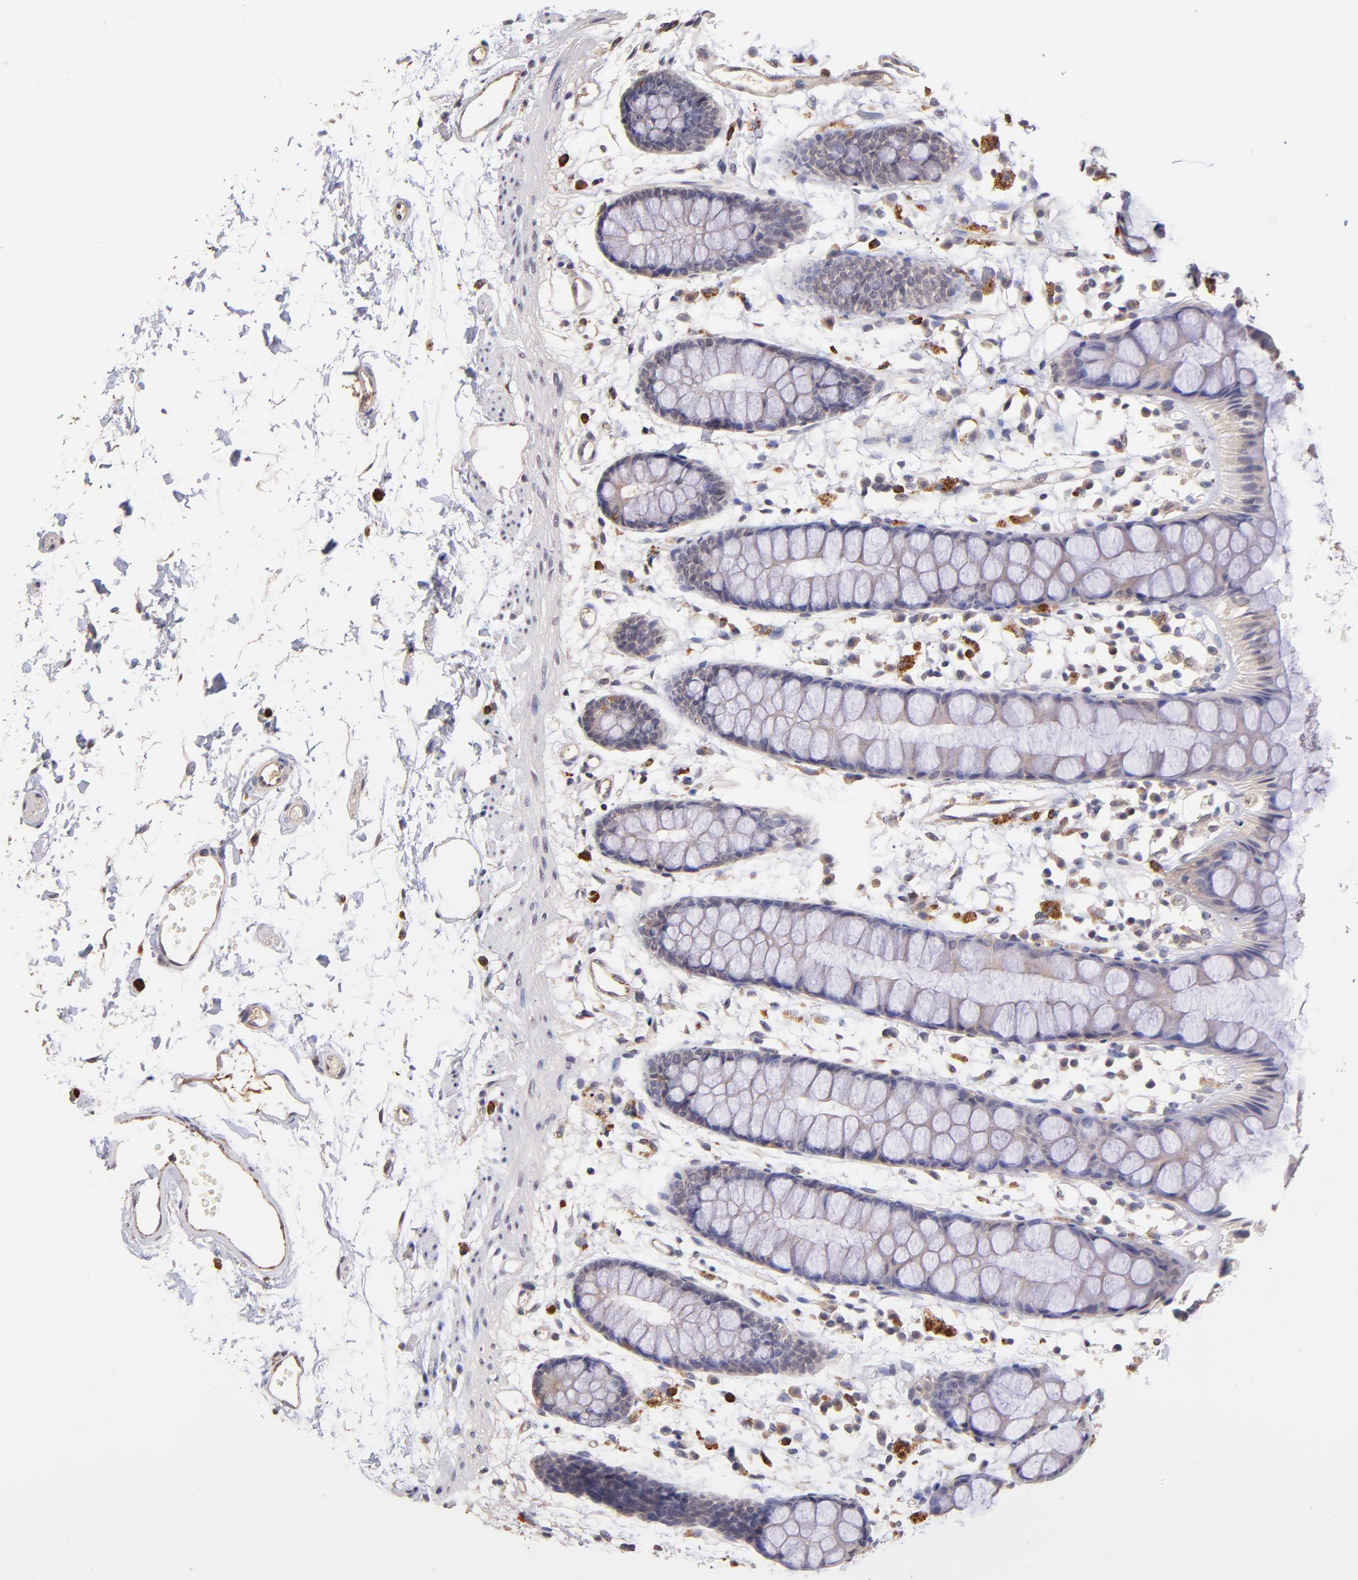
{"staining": {"intensity": "weak", "quantity": "25%-75%", "location": "cytoplasmic/membranous"}, "tissue": "rectum", "cell_type": "Glandular cells", "image_type": "normal", "snomed": [{"axis": "morphology", "description": "Normal tissue, NOS"}, {"axis": "topography", "description": "Rectum"}], "caption": "Immunohistochemistry (IHC) (DAB (3,3'-diaminobenzidine)) staining of normal rectum demonstrates weak cytoplasmic/membranous protein positivity in approximately 25%-75% of glandular cells.", "gene": "RNASEL", "patient": {"sex": "female", "age": 66}}